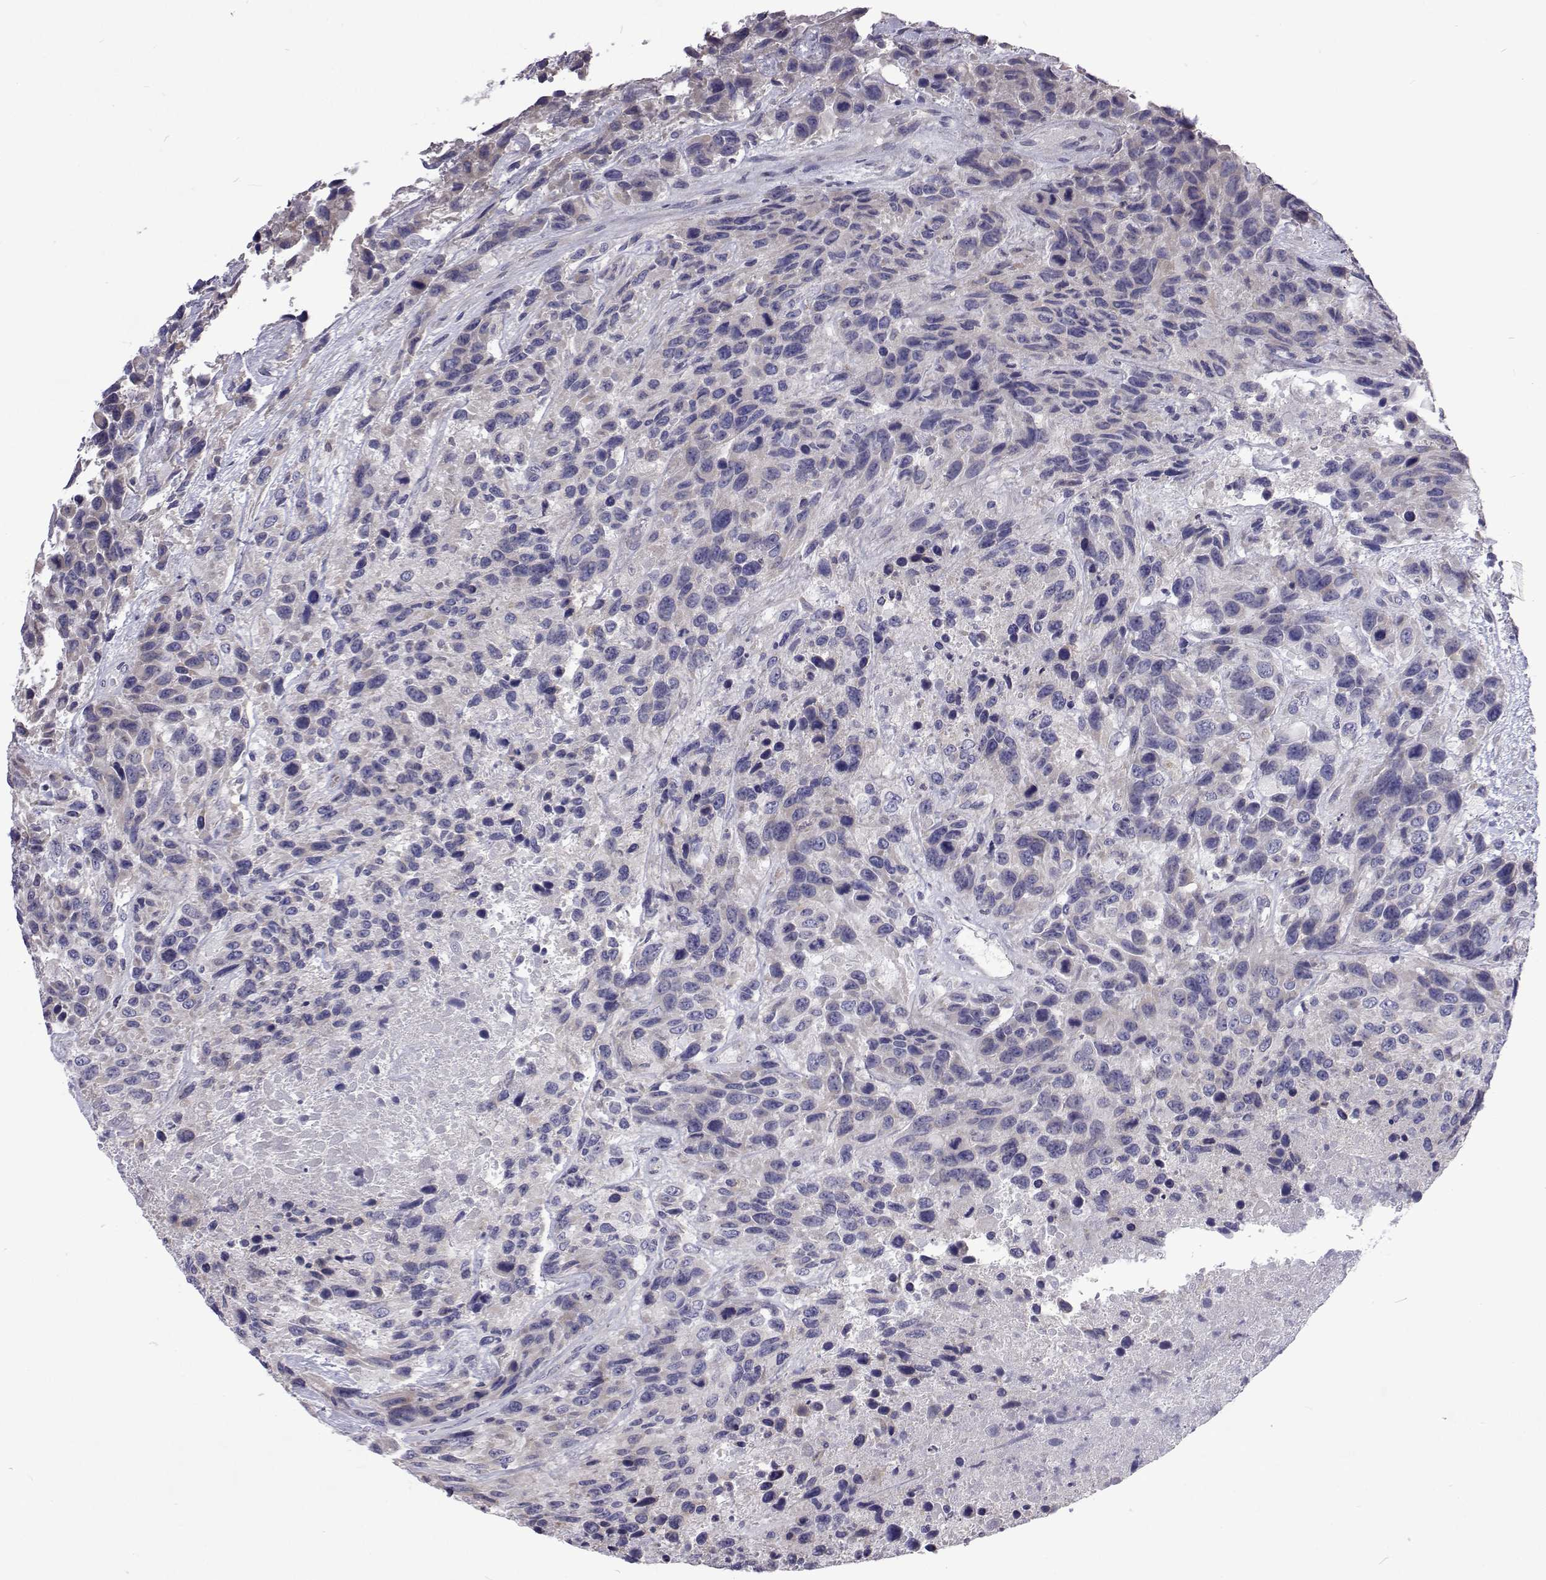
{"staining": {"intensity": "negative", "quantity": "none", "location": "none"}, "tissue": "urothelial cancer", "cell_type": "Tumor cells", "image_type": "cancer", "snomed": [{"axis": "morphology", "description": "Urothelial carcinoma, High grade"}, {"axis": "topography", "description": "Urinary bladder"}], "caption": "Immunohistochemical staining of human high-grade urothelial carcinoma displays no significant positivity in tumor cells.", "gene": "NPR3", "patient": {"sex": "female", "age": 70}}